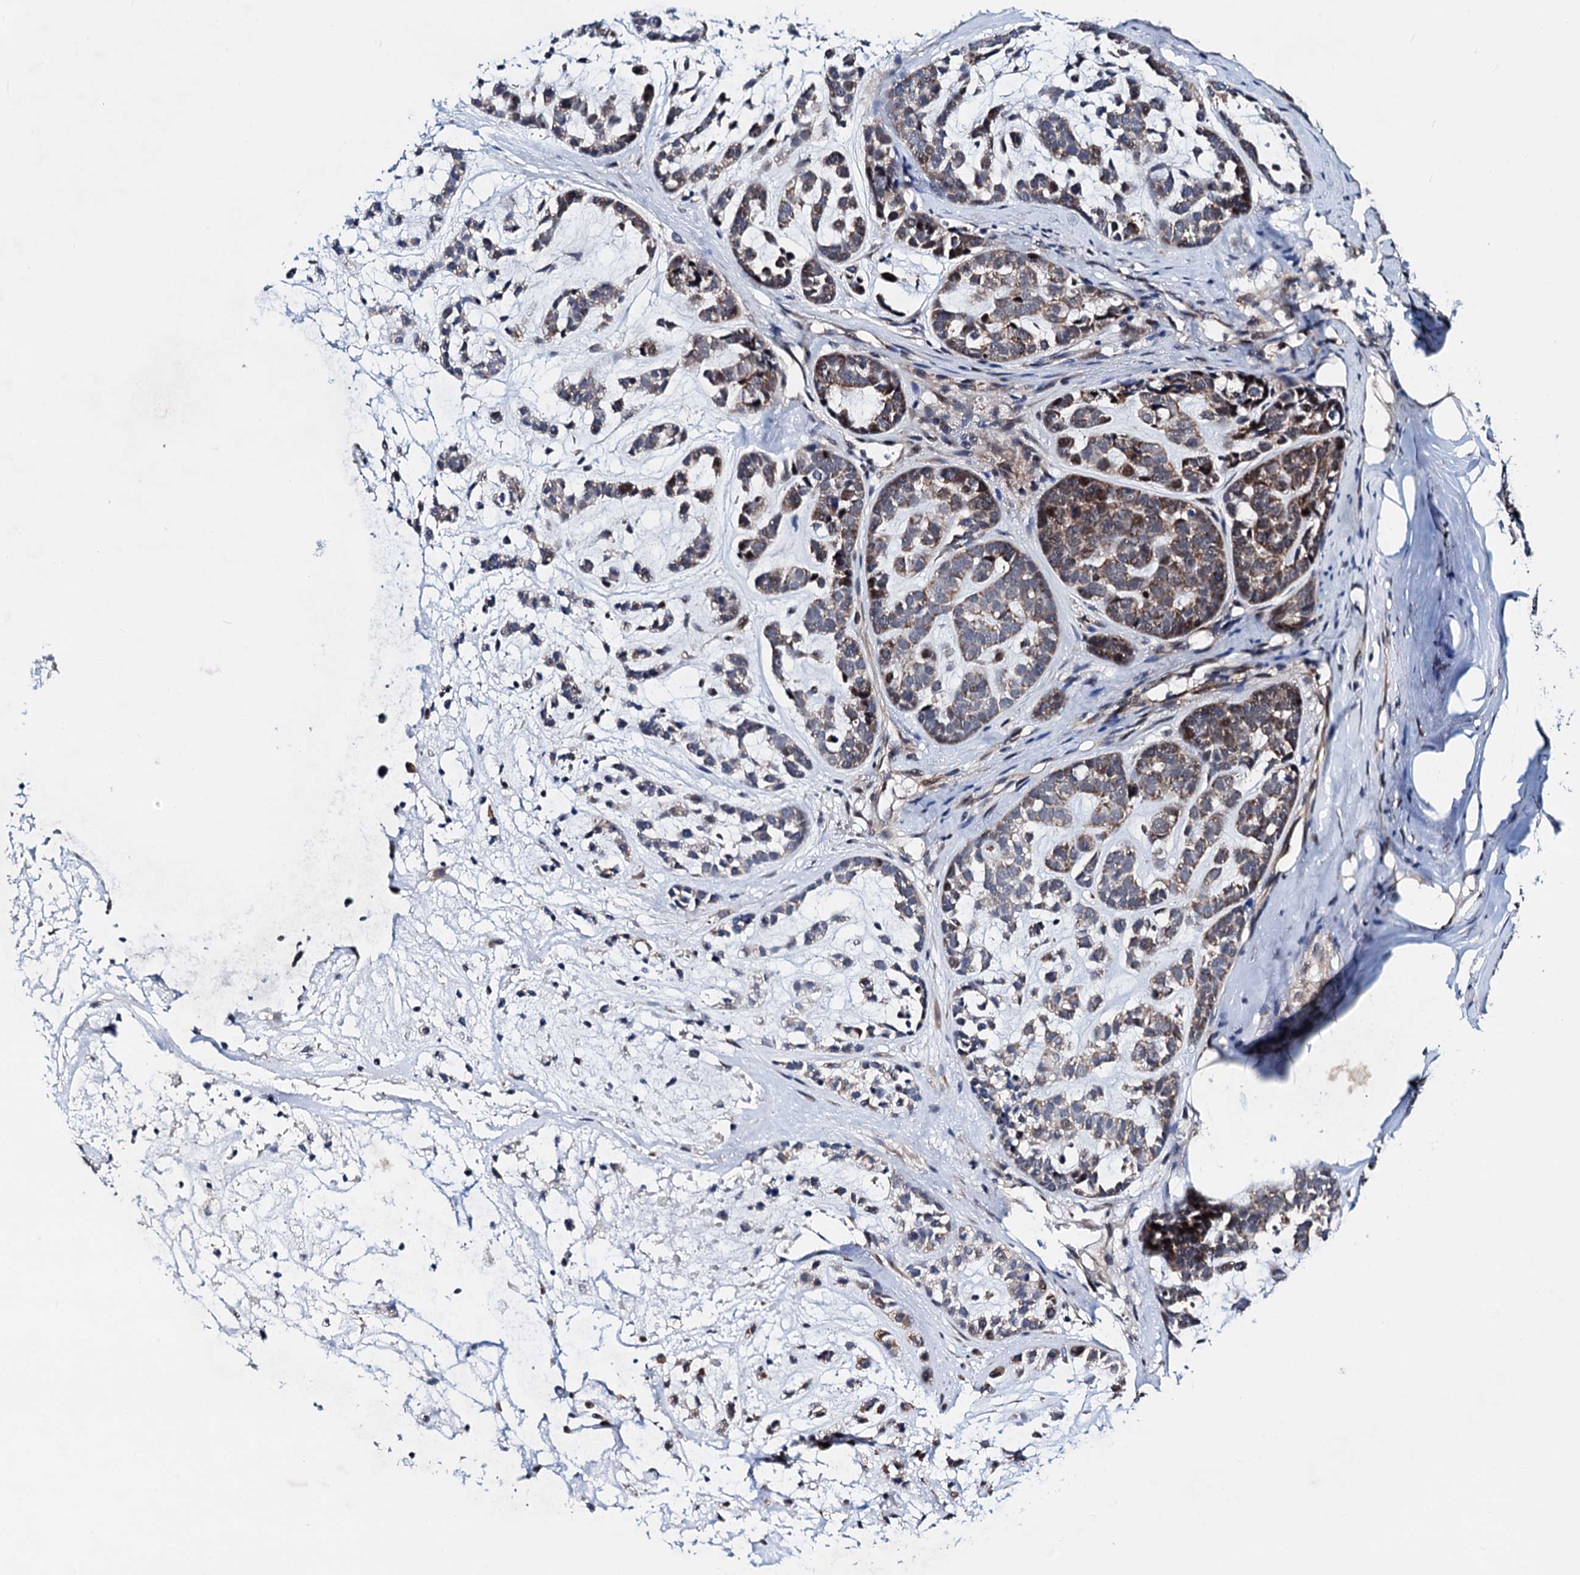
{"staining": {"intensity": "moderate", "quantity": "25%-75%", "location": "cytoplasmic/membranous,nuclear"}, "tissue": "head and neck cancer", "cell_type": "Tumor cells", "image_type": "cancer", "snomed": [{"axis": "morphology", "description": "Adenocarcinoma, NOS"}, {"axis": "morphology", "description": "Adenoma, NOS"}, {"axis": "topography", "description": "Head-Neck"}], "caption": "Moderate cytoplasmic/membranous and nuclear staining is appreciated in approximately 25%-75% of tumor cells in adenoma (head and neck).", "gene": "COA4", "patient": {"sex": "female", "age": 55}}